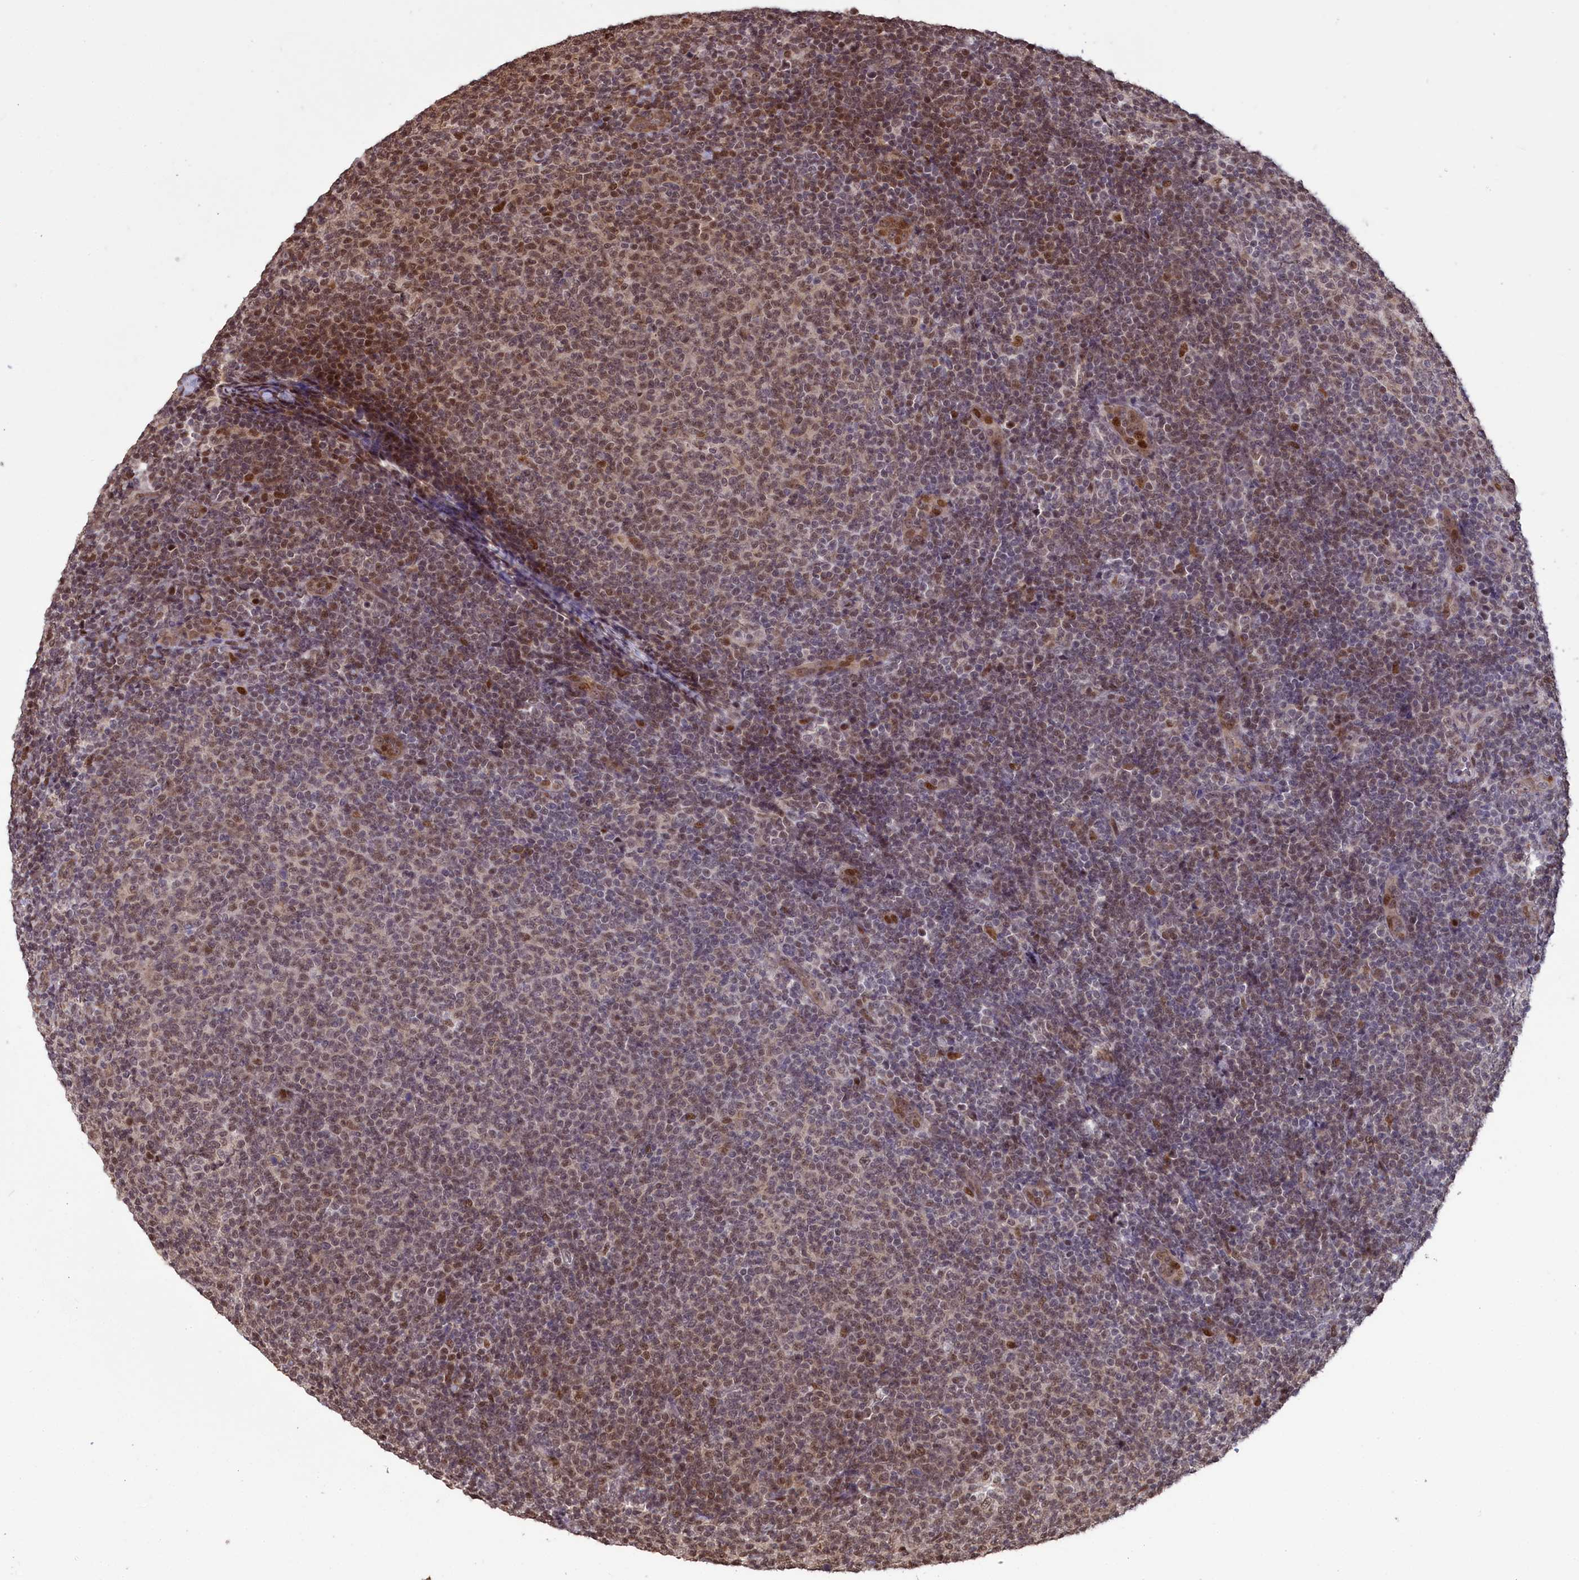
{"staining": {"intensity": "moderate", "quantity": "25%-75%", "location": "nuclear"}, "tissue": "lymphoma", "cell_type": "Tumor cells", "image_type": "cancer", "snomed": [{"axis": "morphology", "description": "Malignant lymphoma, non-Hodgkin's type, Low grade"}, {"axis": "topography", "description": "Lymph node"}], "caption": "DAB immunohistochemical staining of human lymphoma displays moderate nuclear protein expression in approximately 25%-75% of tumor cells.", "gene": "RELB", "patient": {"sex": "male", "age": 66}}